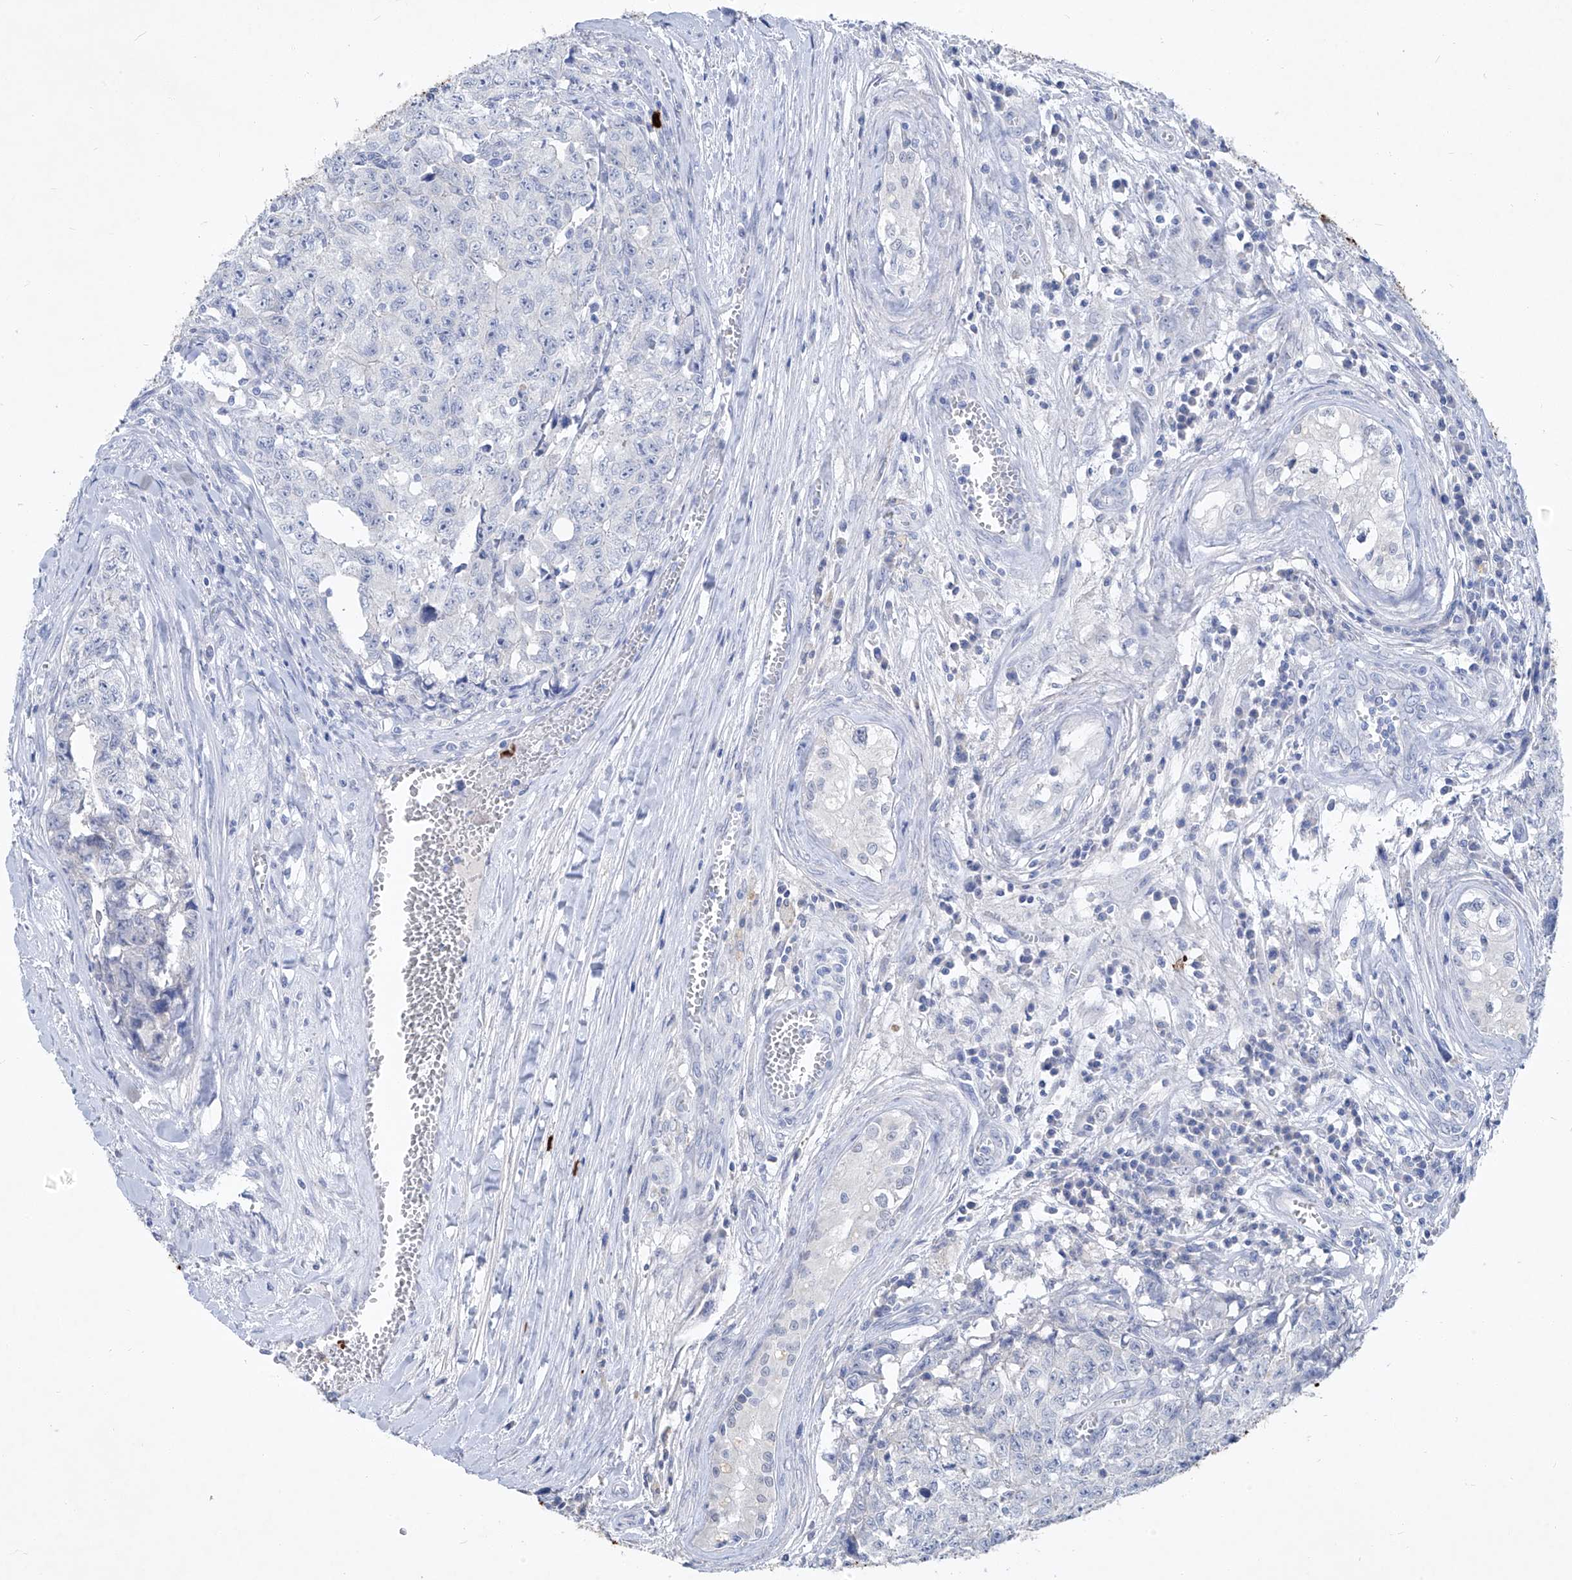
{"staining": {"intensity": "negative", "quantity": "none", "location": "none"}, "tissue": "testis cancer", "cell_type": "Tumor cells", "image_type": "cancer", "snomed": [{"axis": "morphology", "description": "Carcinoma, Embryonal, NOS"}, {"axis": "topography", "description": "Testis"}], "caption": "Histopathology image shows no protein expression in tumor cells of testis cancer tissue.", "gene": "FRS3", "patient": {"sex": "male", "age": 28}}